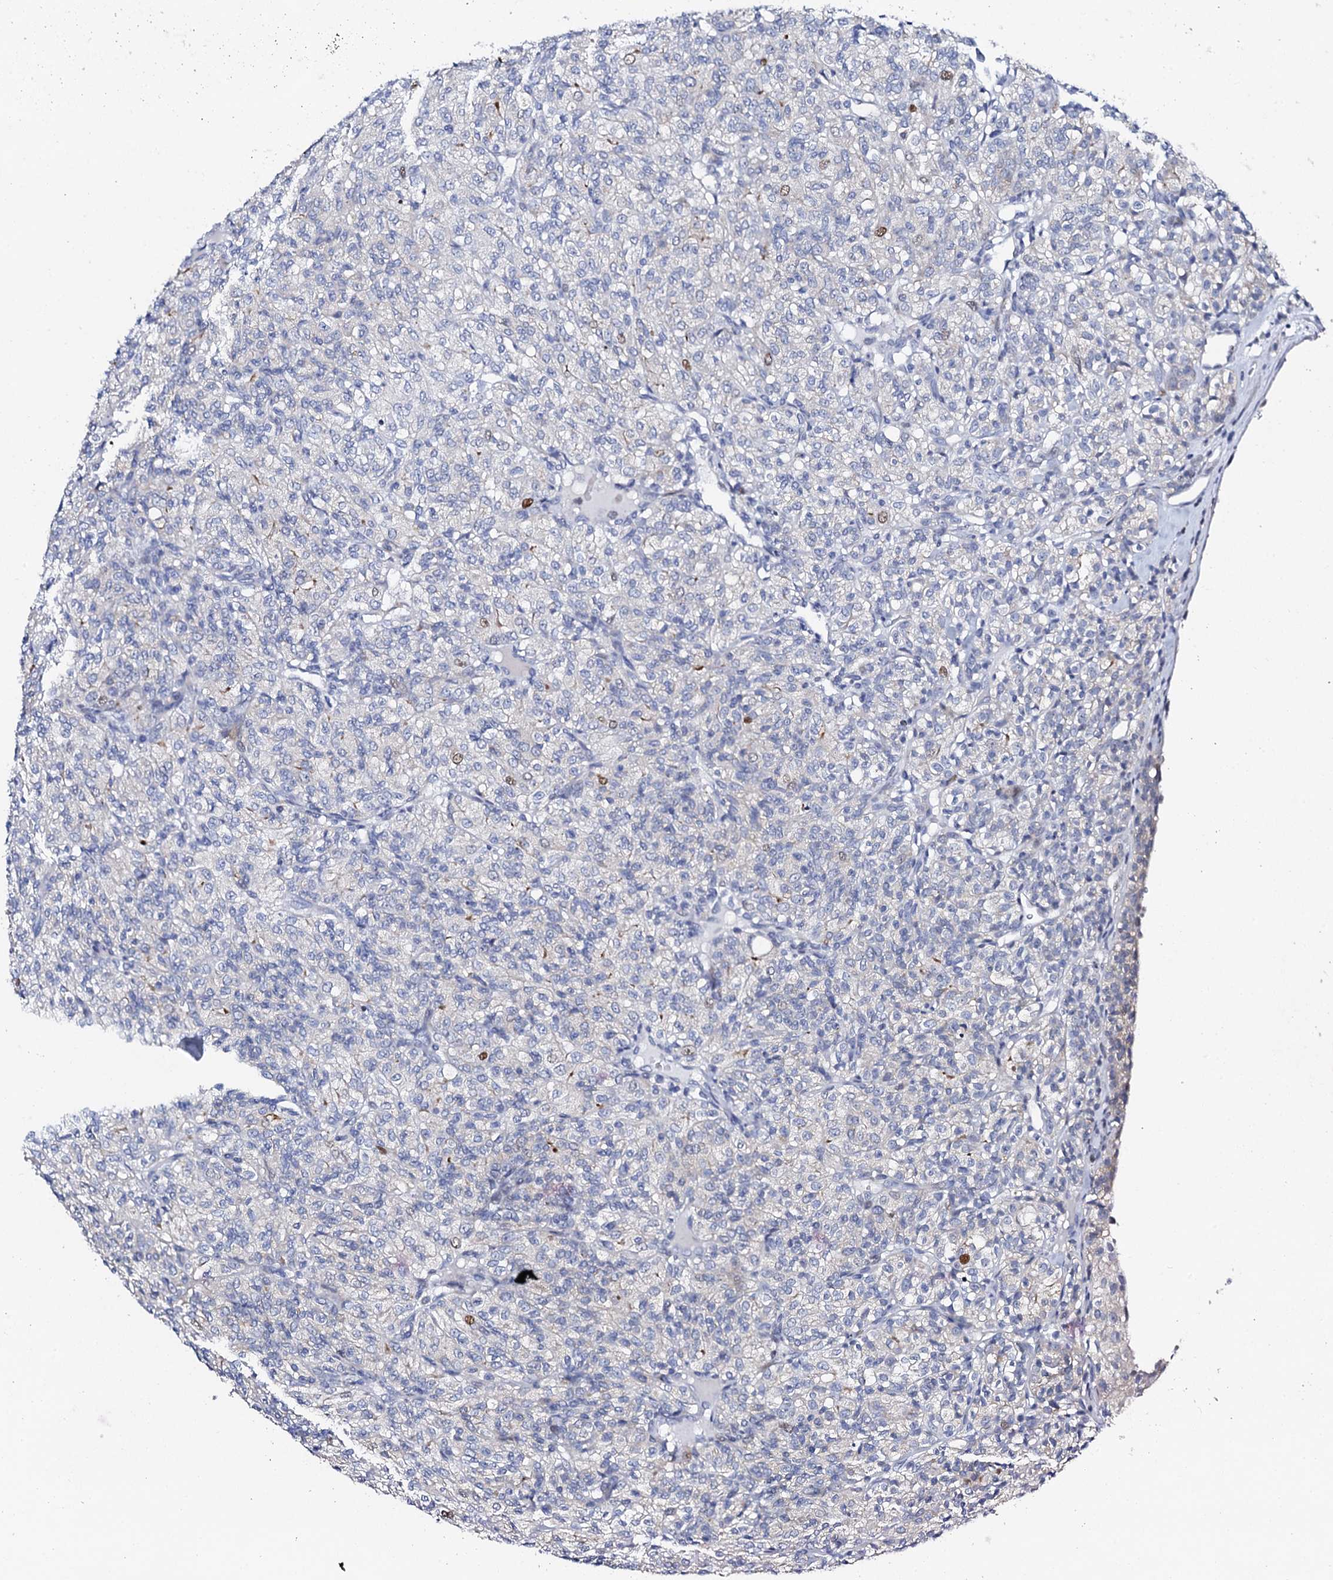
{"staining": {"intensity": "weak", "quantity": "<25%", "location": "nuclear"}, "tissue": "renal cancer", "cell_type": "Tumor cells", "image_type": "cancer", "snomed": [{"axis": "morphology", "description": "Adenocarcinoma, NOS"}, {"axis": "topography", "description": "Kidney"}], "caption": "Immunohistochemistry (IHC) of renal cancer reveals no staining in tumor cells.", "gene": "NUDT13", "patient": {"sex": "male", "age": 77}}